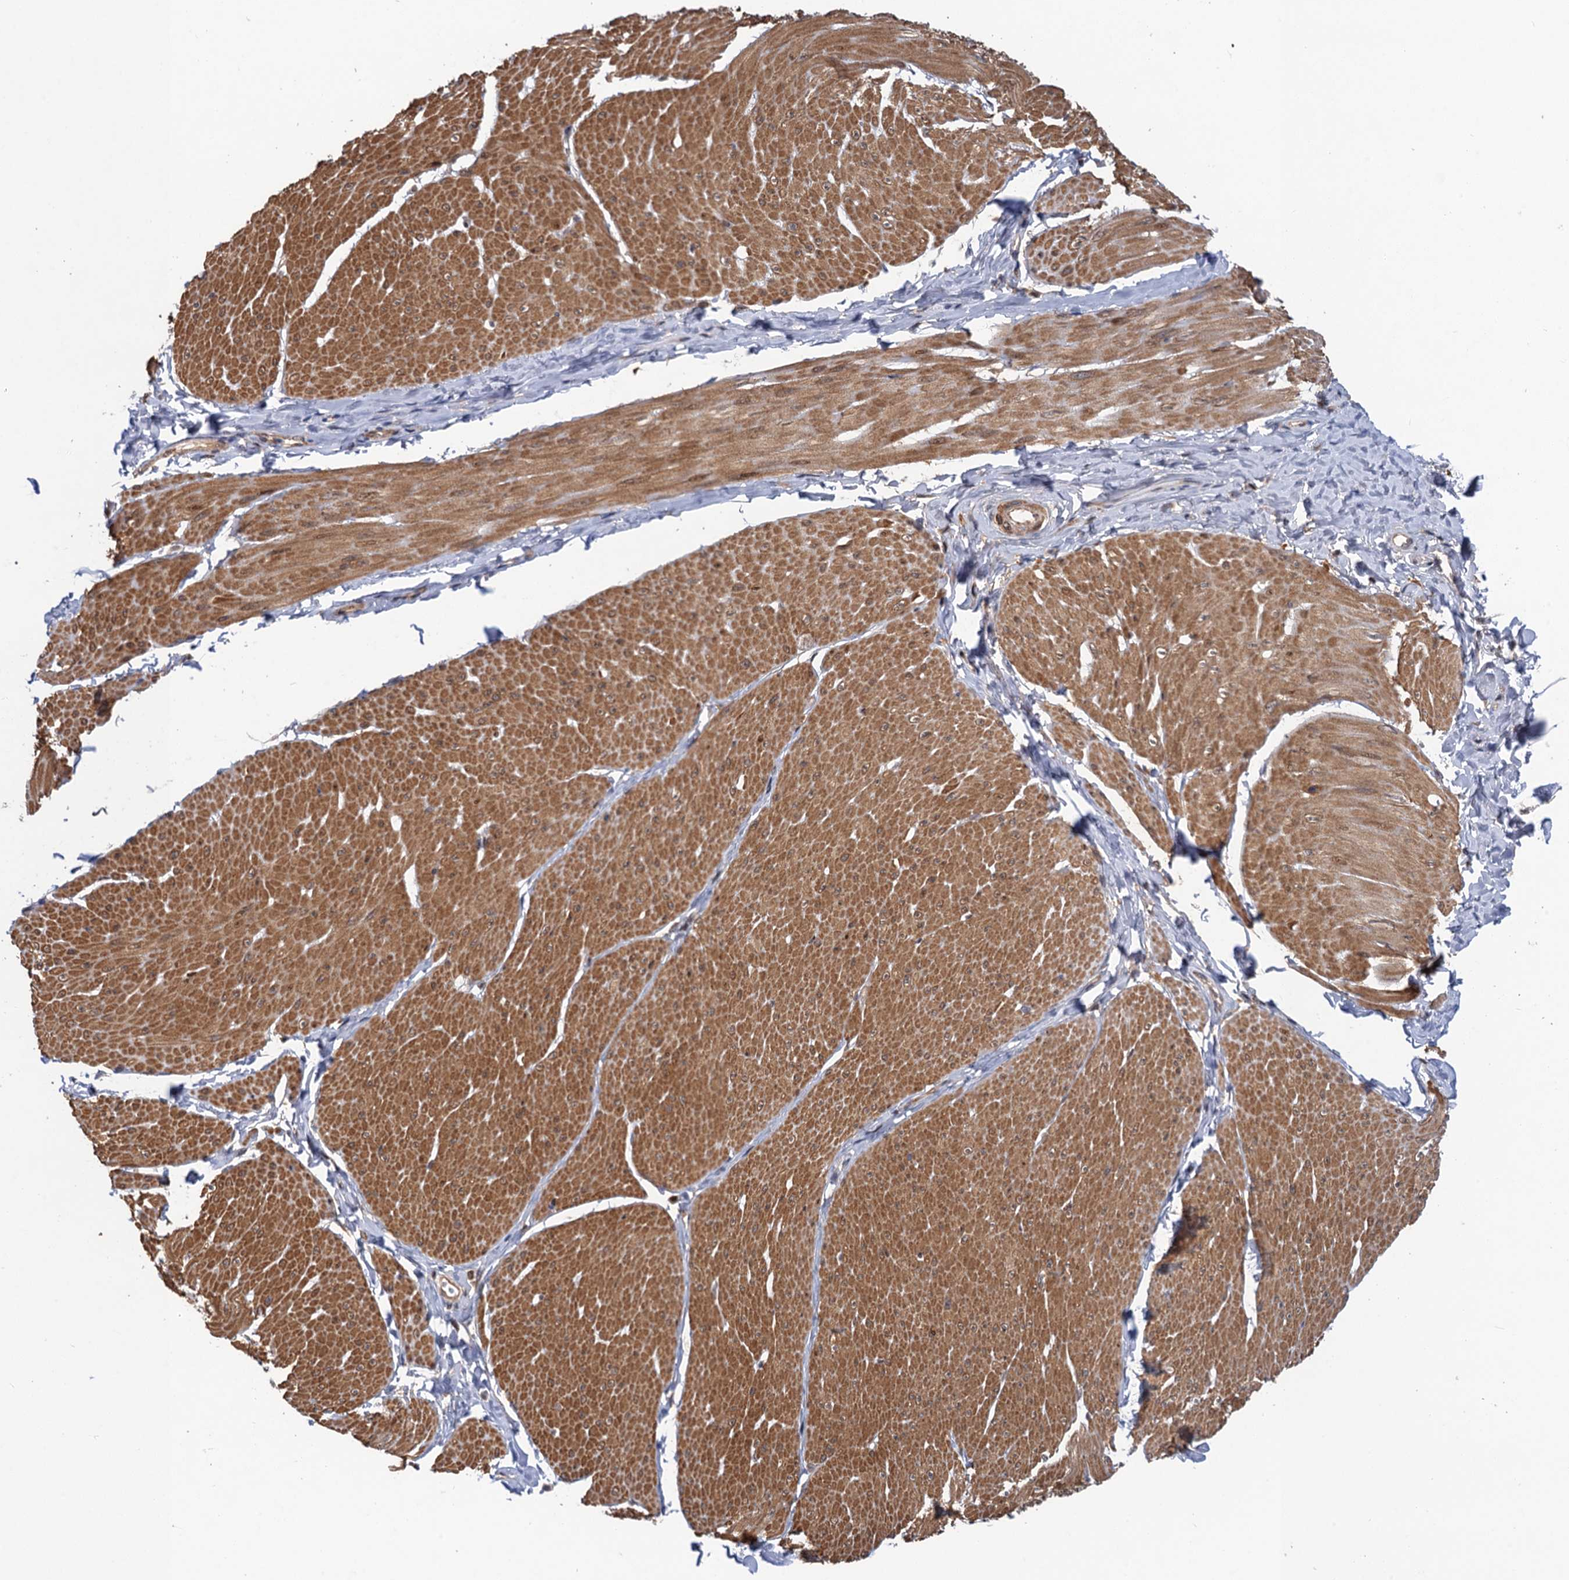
{"staining": {"intensity": "moderate", "quantity": ">75%", "location": "cytoplasmic/membranous"}, "tissue": "smooth muscle", "cell_type": "Smooth muscle cells", "image_type": "normal", "snomed": [{"axis": "morphology", "description": "Urothelial carcinoma, High grade"}, {"axis": "topography", "description": "Urinary bladder"}], "caption": "High-power microscopy captured an IHC histopathology image of normal smooth muscle, revealing moderate cytoplasmic/membranous positivity in about >75% of smooth muscle cells. (DAB IHC, brown staining for protein, blue staining for nuclei).", "gene": "NEK8", "patient": {"sex": "male", "age": 46}}